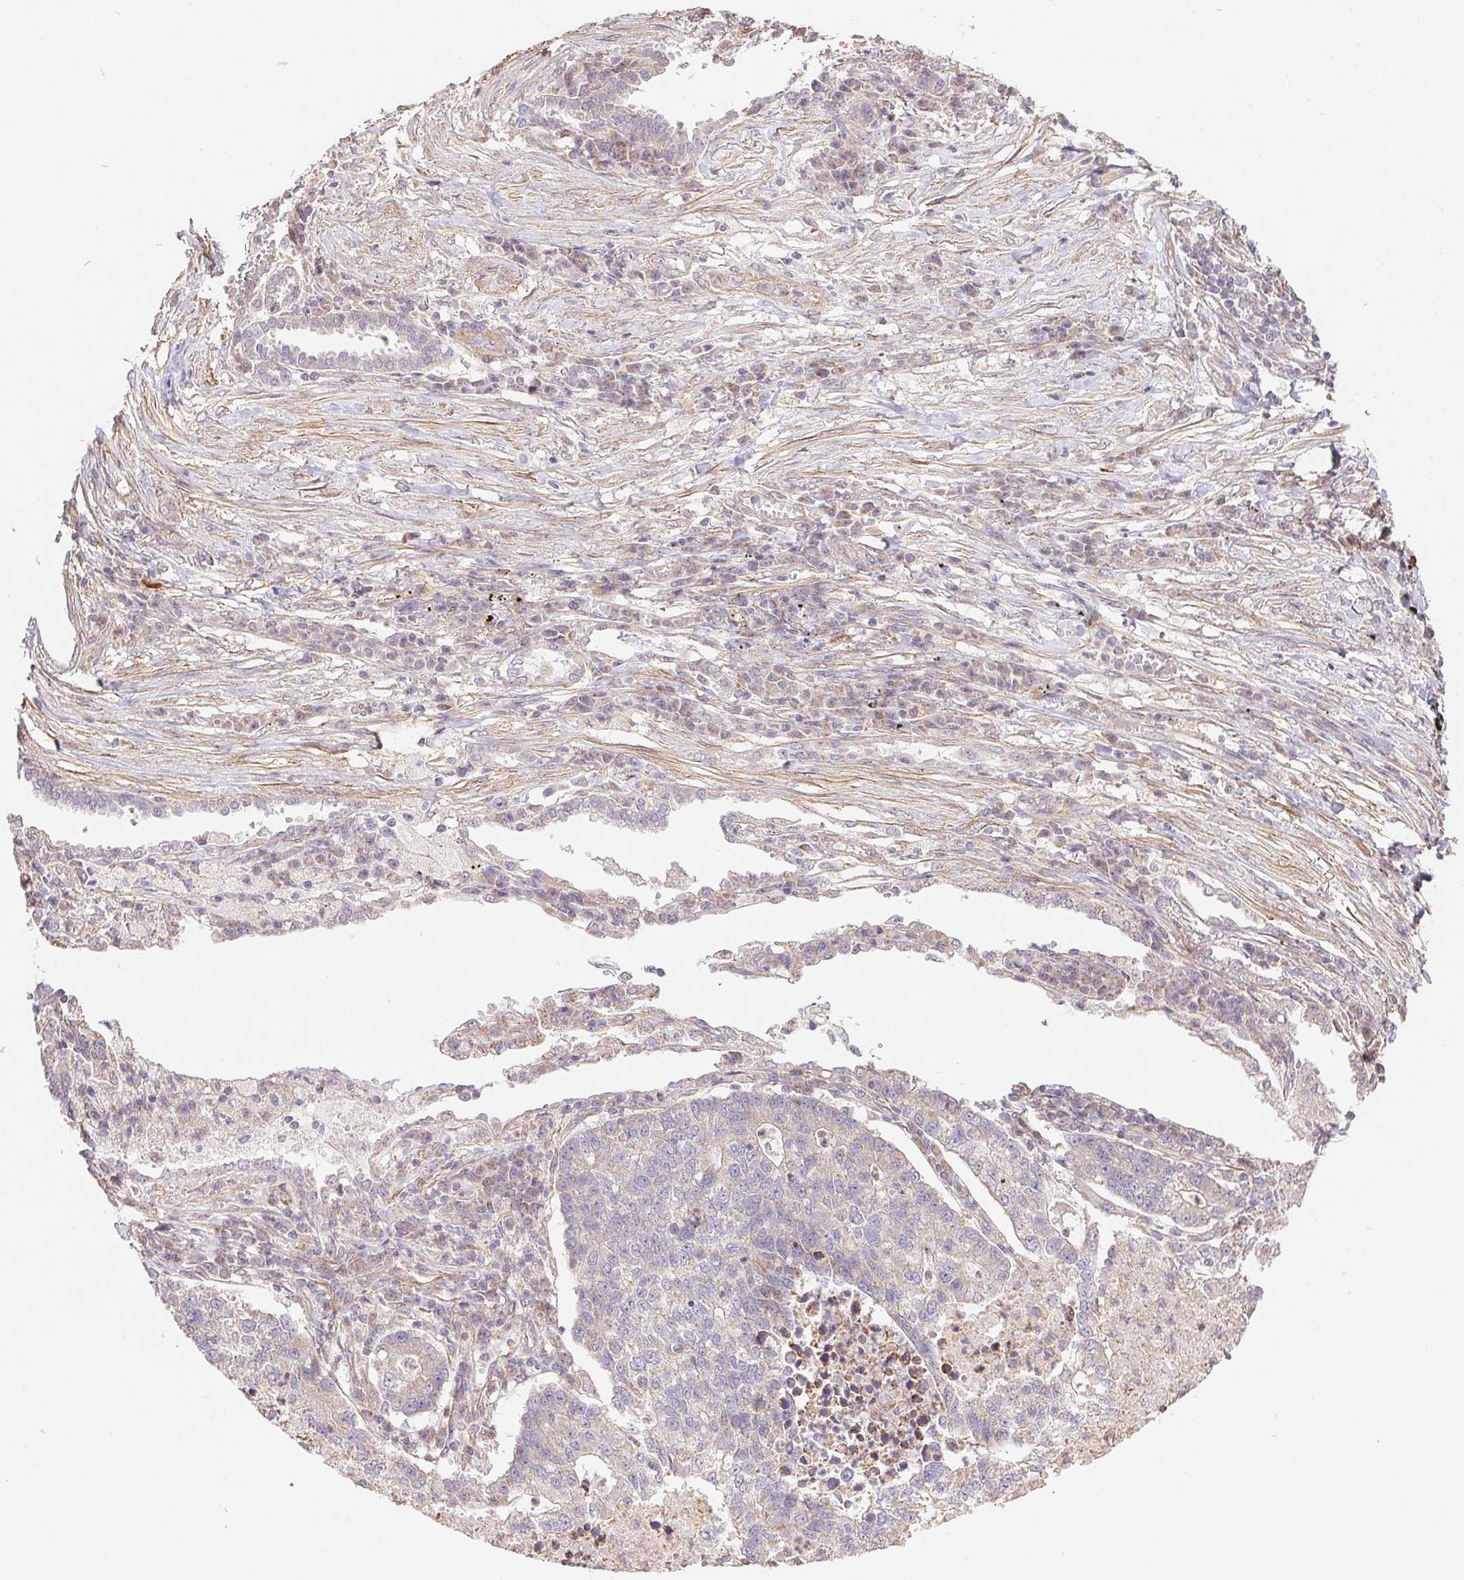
{"staining": {"intensity": "negative", "quantity": "none", "location": "none"}, "tissue": "lung cancer", "cell_type": "Tumor cells", "image_type": "cancer", "snomed": [{"axis": "morphology", "description": "Adenocarcinoma, NOS"}, {"axis": "topography", "description": "Lung"}], "caption": "Immunohistochemical staining of adenocarcinoma (lung) displays no significant staining in tumor cells.", "gene": "REV3L", "patient": {"sex": "male", "age": 57}}